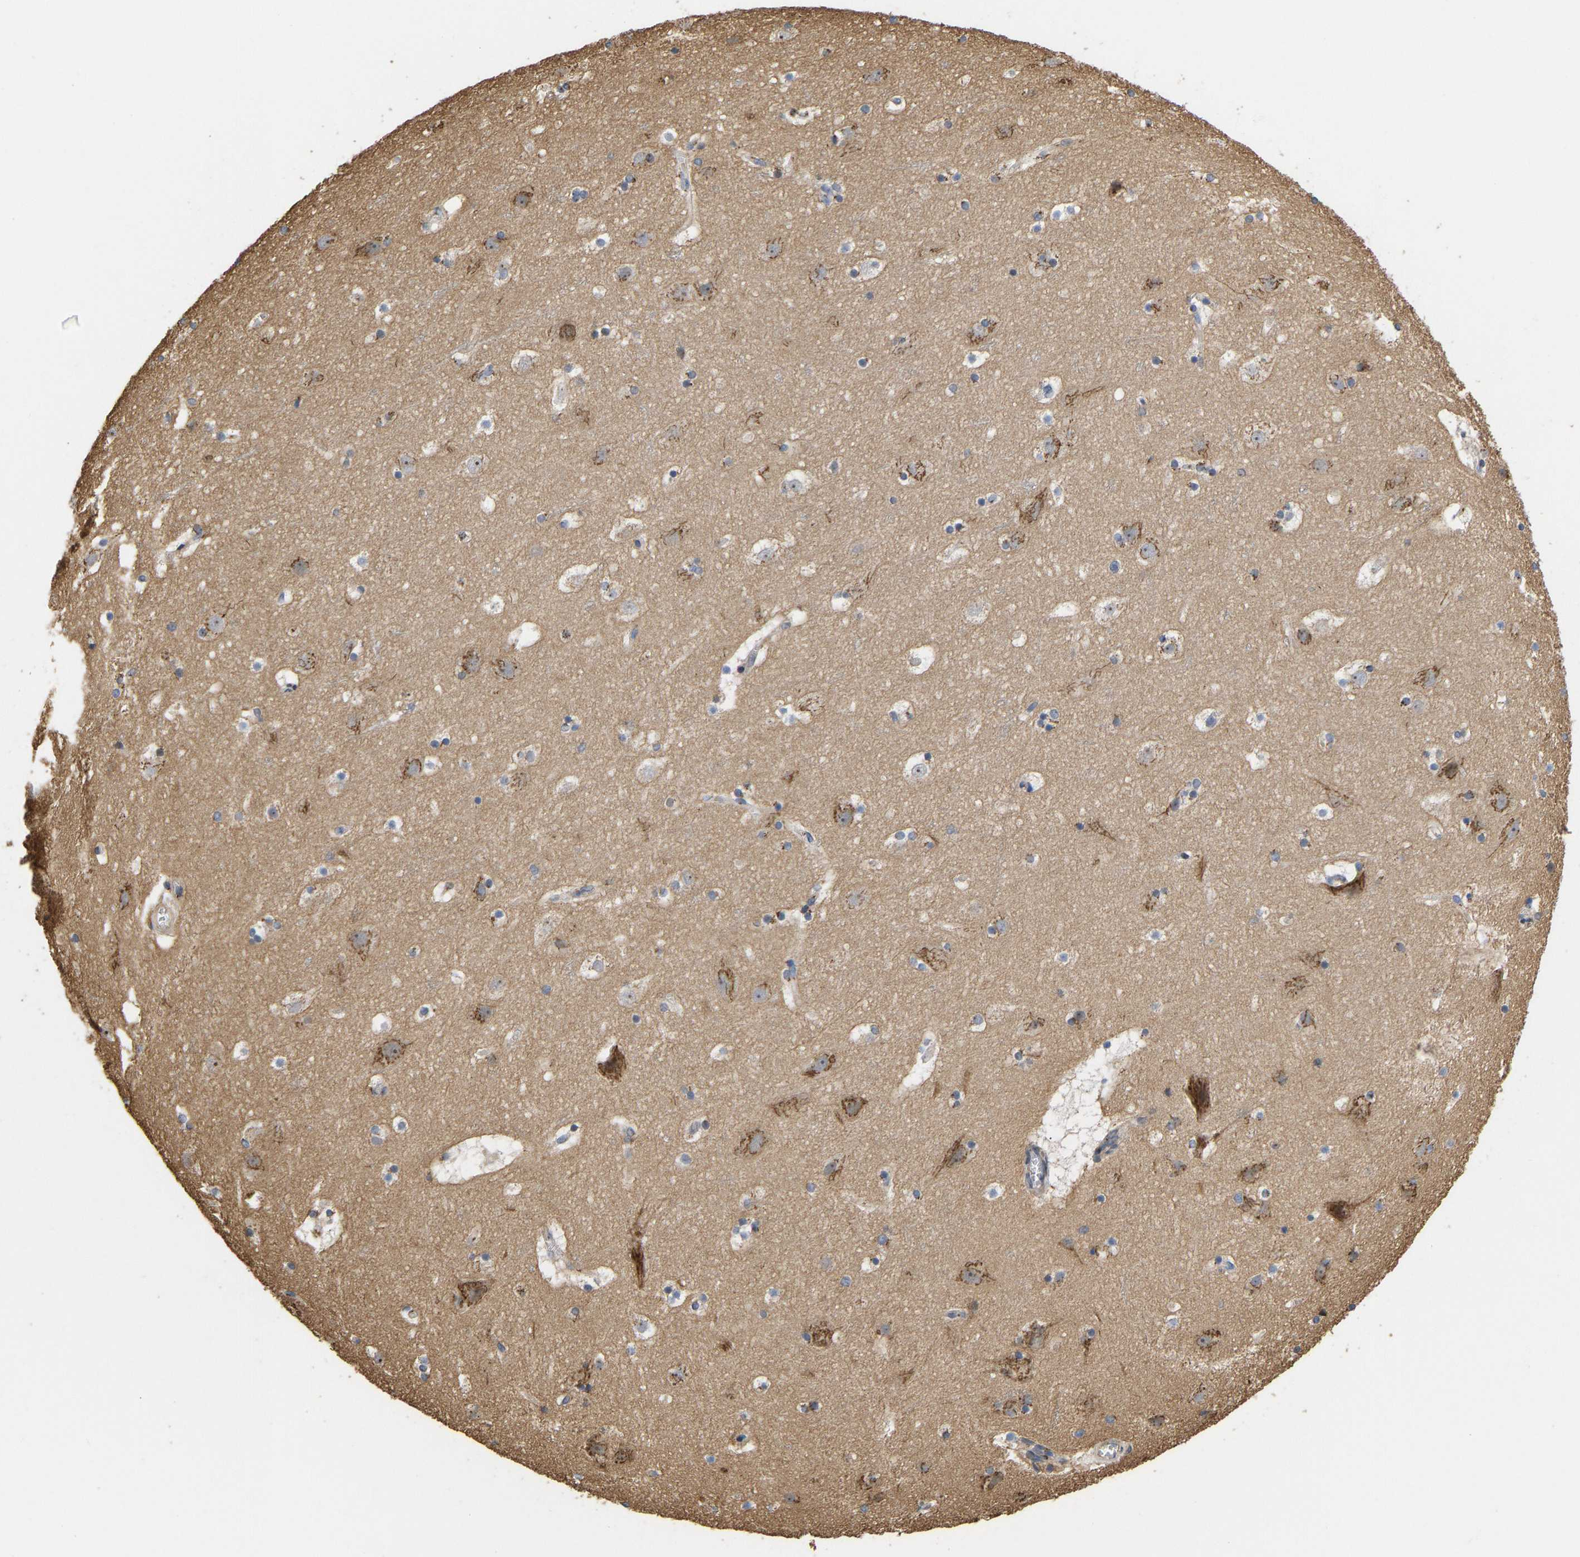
{"staining": {"intensity": "negative", "quantity": "none", "location": "none"}, "tissue": "cerebral cortex", "cell_type": "Endothelial cells", "image_type": "normal", "snomed": [{"axis": "morphology", "description": "Normal tissue, NOS"}, {"axis": "topography", "description": "Cerebral cortex"}], "caption": "High power microscopy image of an IHC histopathology image of normal cerebral cortex, revealing no significant positivity in endothelial cells. (Immunohistochemistry (ihc), brightfield microscopy, high magnification).", "gene": "YIPF4", "patient": {"sex": "male", "age": 45}}